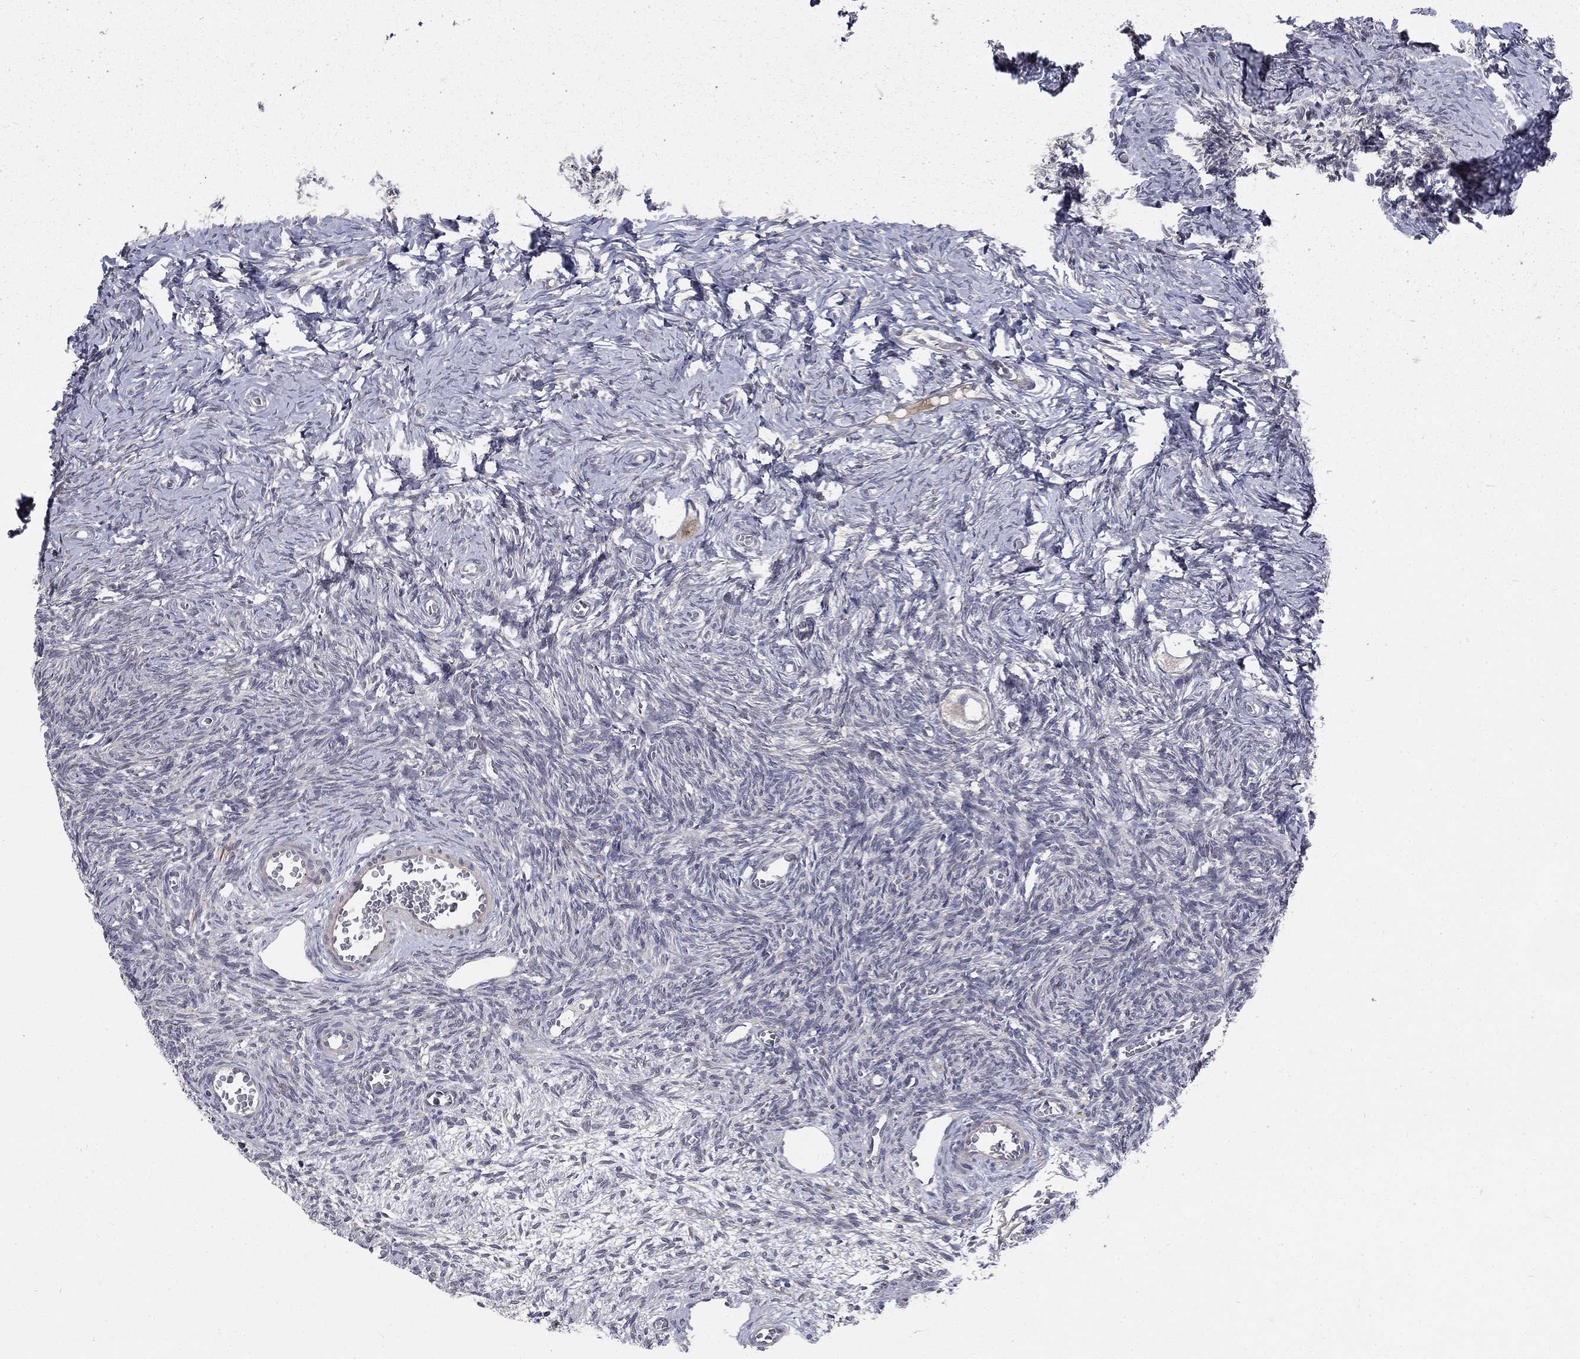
{"staining": {"intensity": "weak", "quantity": "<25%", "location": "cytoplasmic/membranous"}, "tissue": "ovary", "cell_type": "Follicle cells", "image_type": "normal", "snomed": [{"axis": "morphology", "description": "Normal tissue, NOS"}, {"axis": "topography", "description": "Ovary"}], "caption": "The photomicrograph exhibits no significant expression in follicle cells of ovary.", "gene": "FAM3B", "patient": {"sex": "female", "age": 27}}